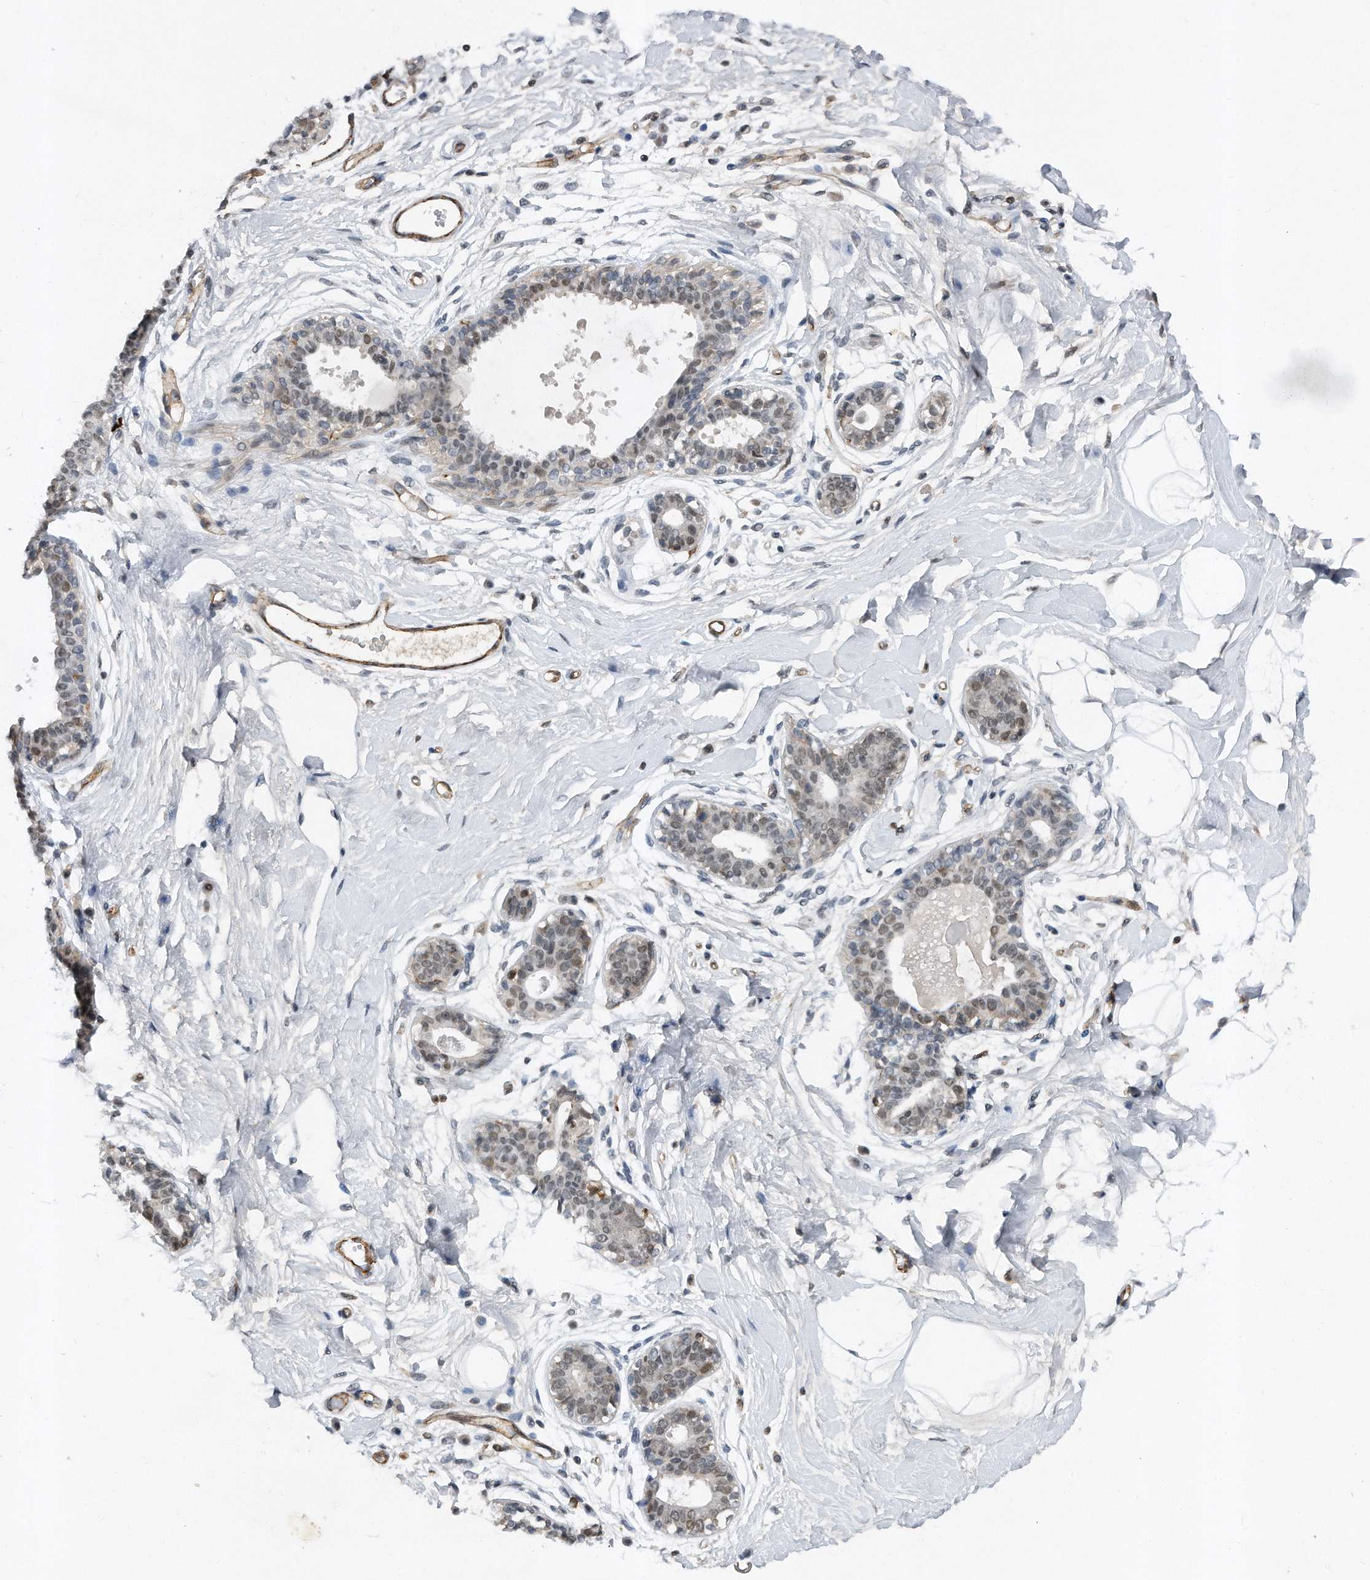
{"staining": {"intensity": "weak", "quantity": ">75%", "location": "cytoplasmic/membranous,nuclear"}, "tissue": "breast", "cell_type": "Adipocytes", "image_type": "normal", "snomed": [{"axis": "morphology", "description": "Normal tissue, NOS"}, {"axis": "topography", "description": "Breast"}], "caption": "Adipocytes reveal weak cytoplasmic/membranous,nuclear expression in approximately >75% of cells in benign breast. The staining was performed using DAB to visualize the protein expression in brown, while the nuclei were stained in blue with hematoxylin (Magnification: 20x).", "gene": "TP53INP1", "patient": {"sex": "female", "age": 45}}